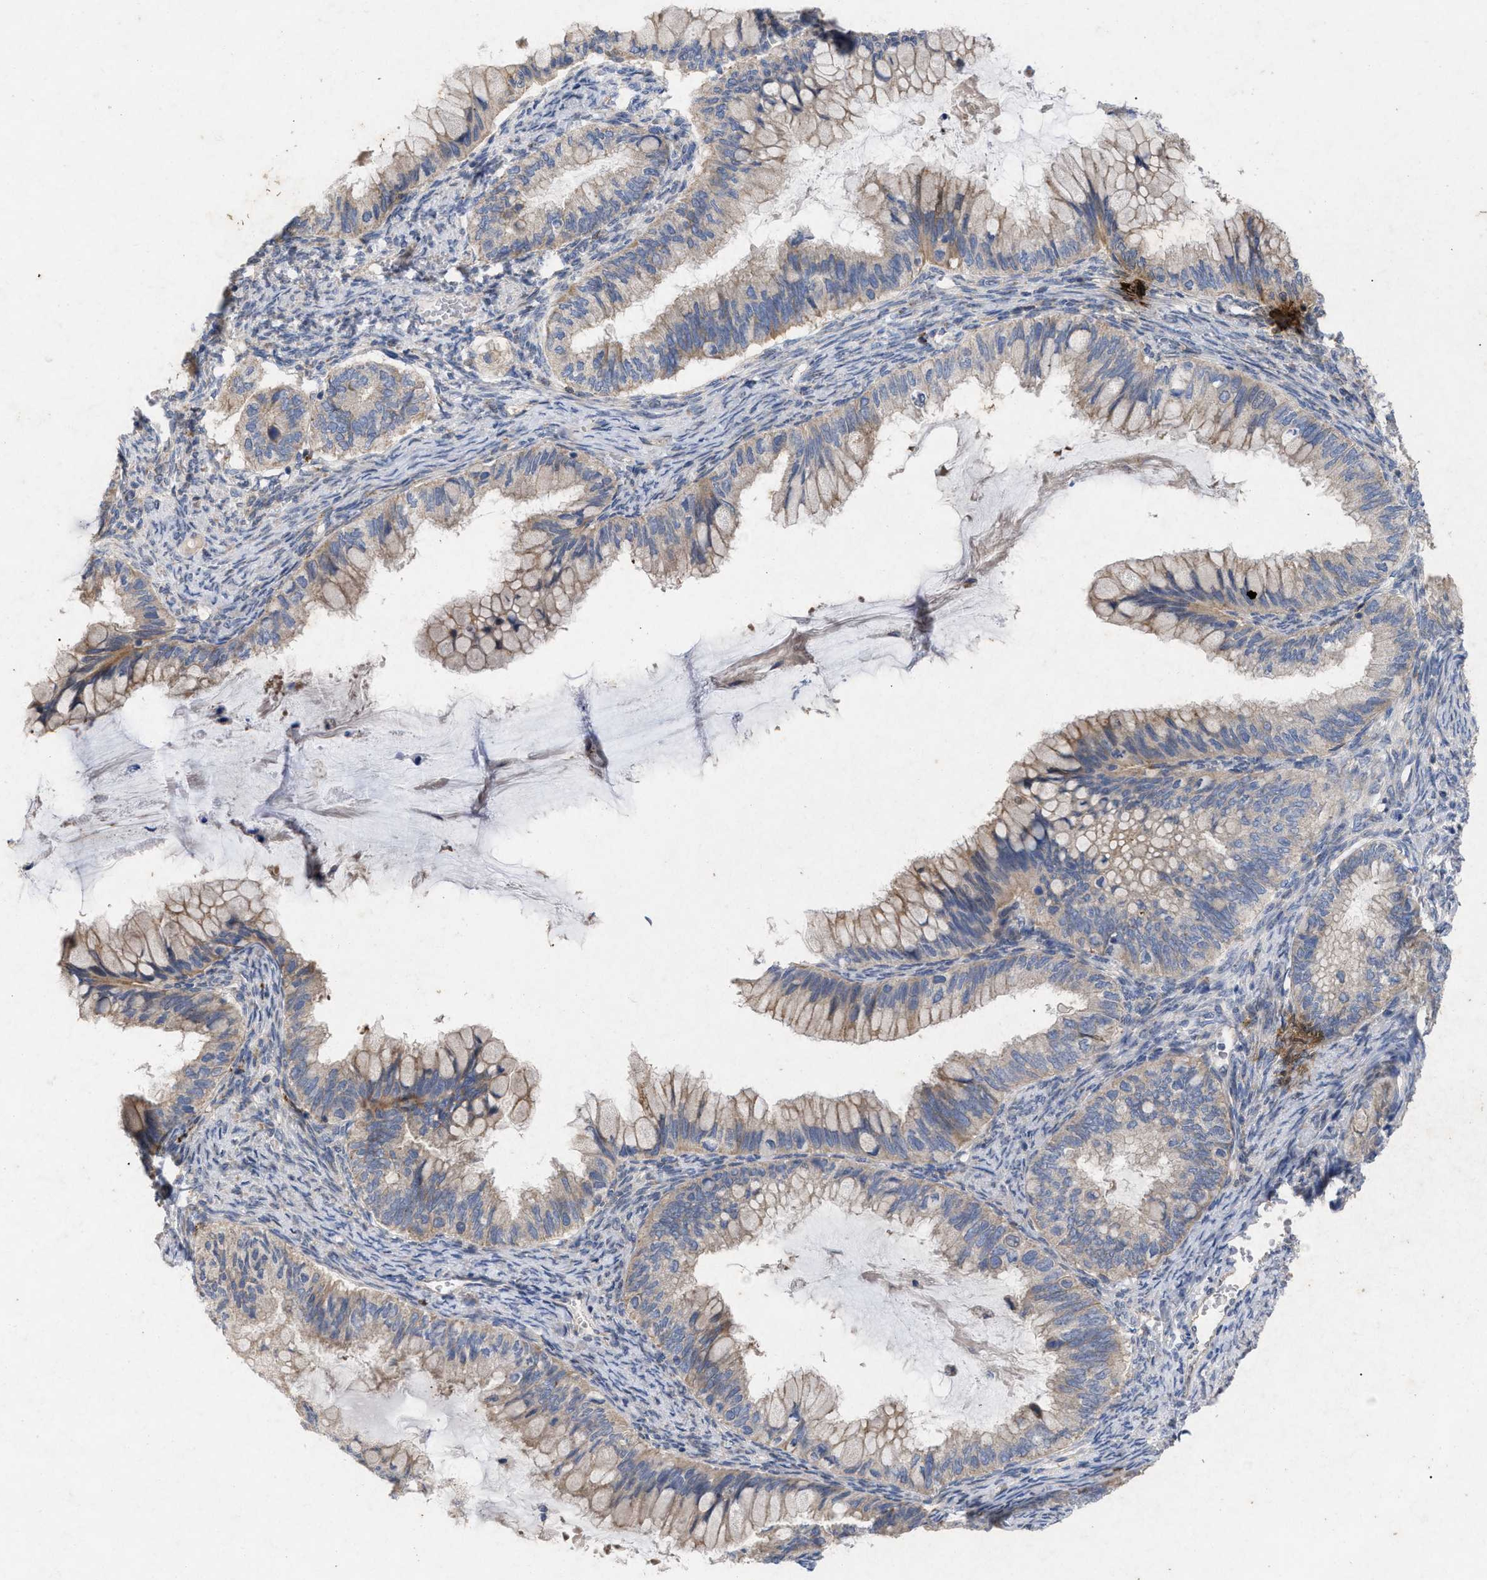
{"staining": {"intensity": "moderate", "quantity": ">75%", "location": "cytoplasmic/membranous"}, "tissue": "ovarian cancer", "cell_type": "Tumor cells", "image_type": "cancer", "snomed": [{"axis": "morphology", "description": "Cystadenocarcinoma, mucinous, NOS"}, {"axis": "topography", "description": "Ovary"}], "caption": "This histopathology image displays immunohistochemistry (IHC) staining of human mucinous cystadenocarcinoma (ovarian), with medium moderate cytoplasmic/membranous expression in approximately >75% of tumor cells.", "gene": "VIP", "patient": {"sex": "female", "age": 80}}